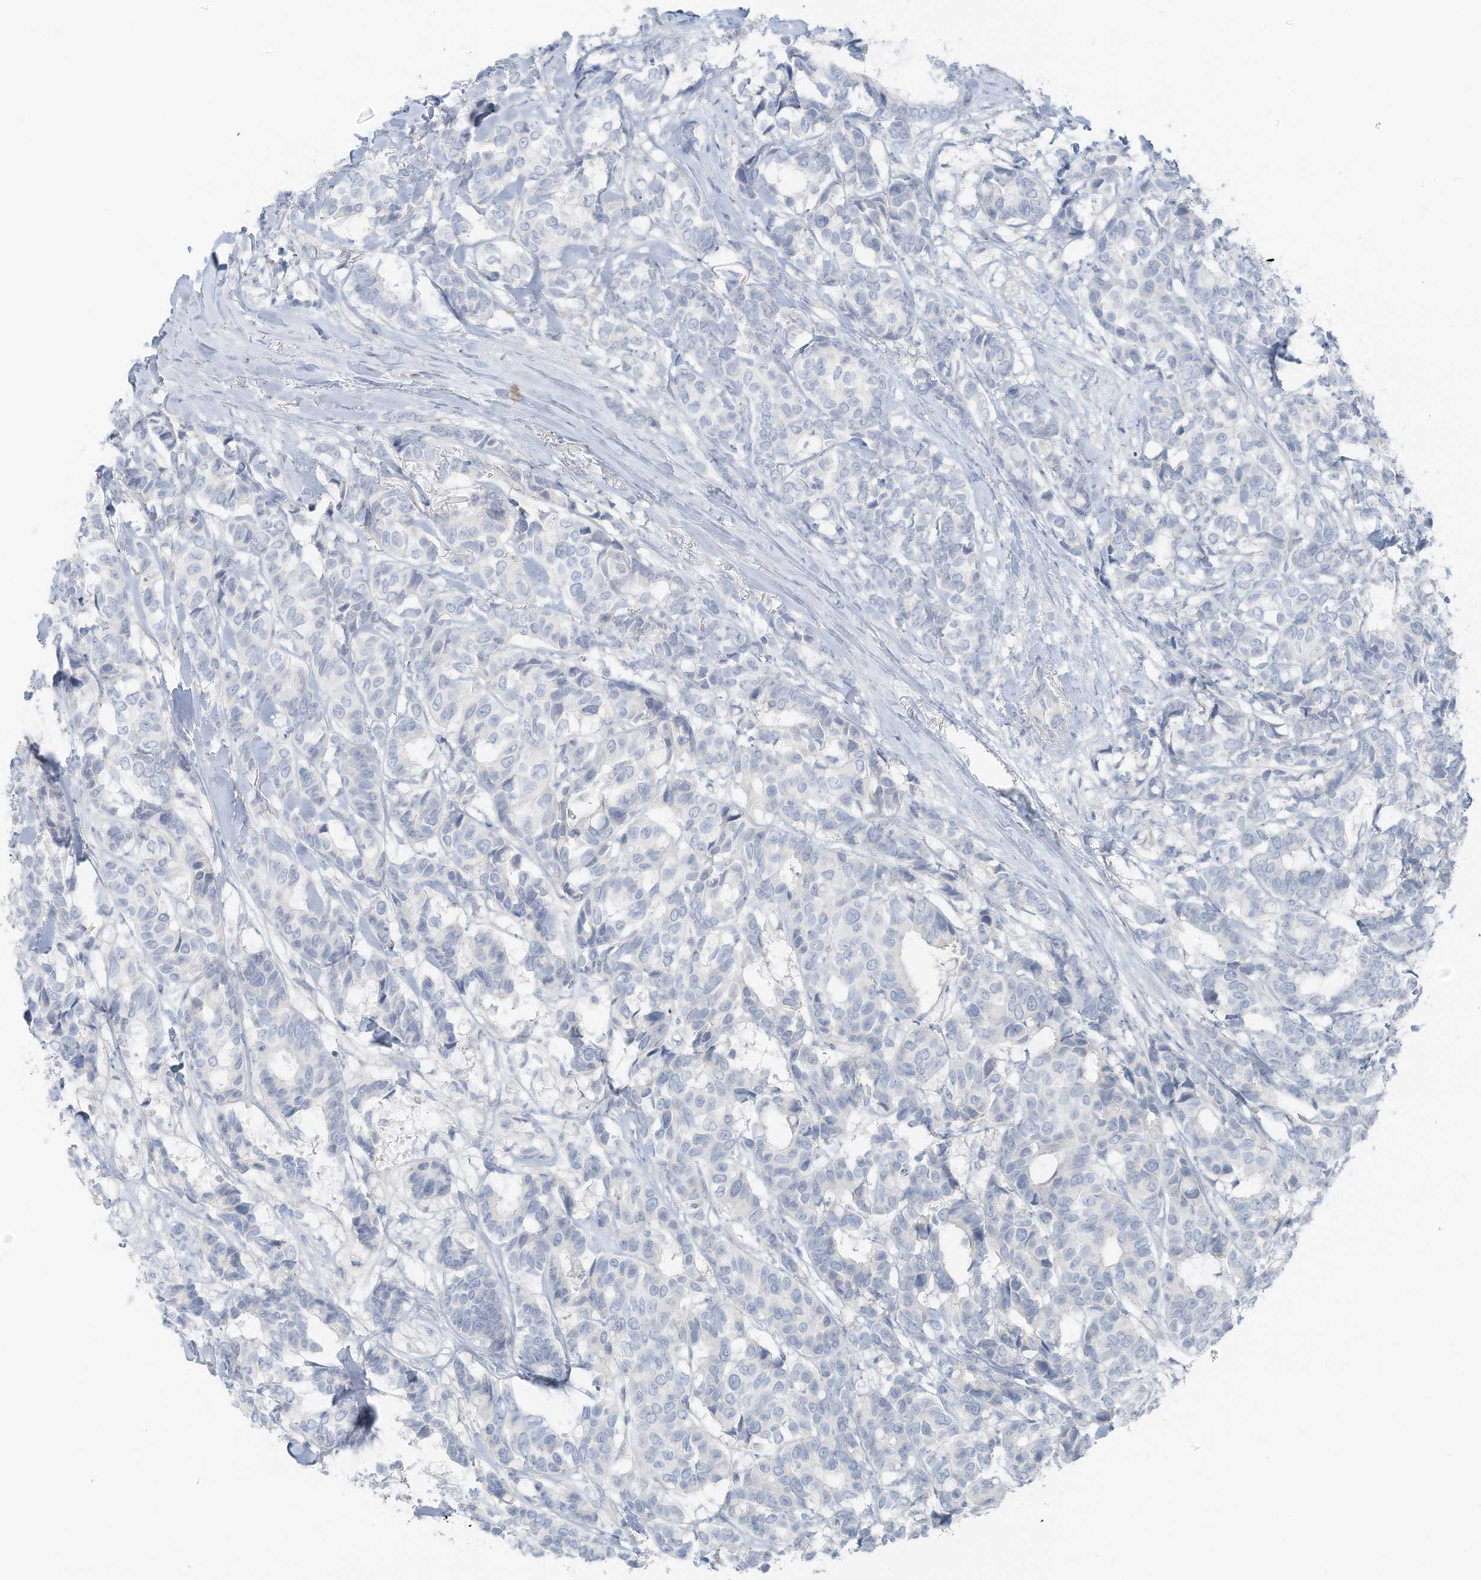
{"staining": {"intensity": "negative", "quantity": "none", "location": "none"}, "tissue": "breast cancer", "cell_type": "Tumor cells", "image_type": "cancer", "snomed": [{"axis": "morphology", "description": "Duct carcinoma"}, {"axis": "topography", "description": "Breast"}], "caption": "This is a photomicrograph of IHC staining of breast cancer, which shows no positivity in tumor cells. The staining is performed using DAB (3,3'-diaminobenzidine) brown chromogen with nuclei counter-stained in using hematoxylin.", "gene": "SLC25A43", "patient": {"sex": "female", "age": 87}}